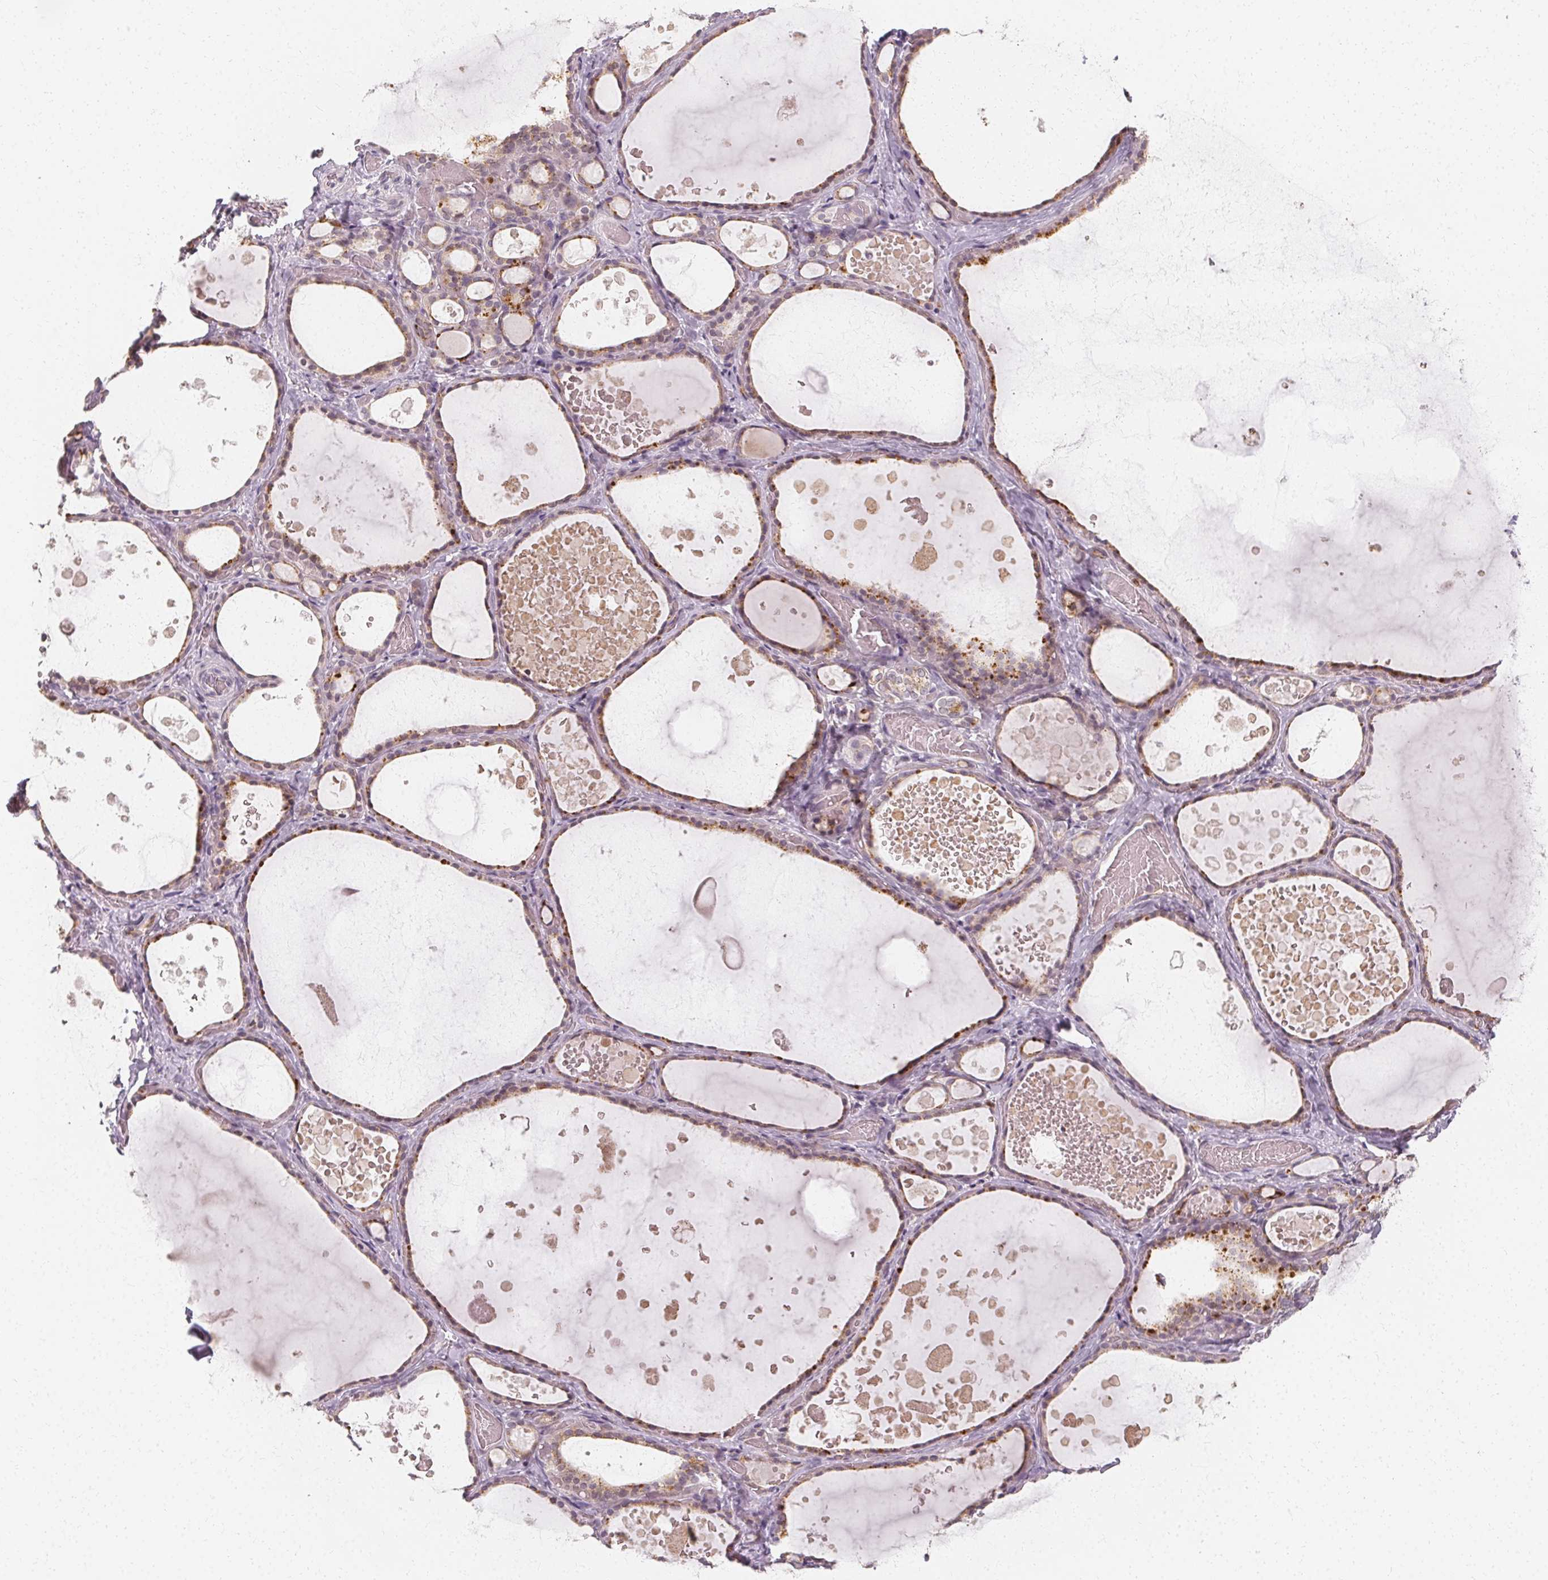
{"staining": {"intensity": "moderate", "quantity": "25%-75%", "location": "cytoplasmic/membranous"}, "tissue": "thyroid gland", "cell_type": "Glandular cells", "image_type": "normal", "snomed": [{"axis": "morphology", "description": "Normal tissue, NOS"}, {"axis": "topography", "description": "Thyroid gland"}], "caption": "An IHC histopathology image of normal tissue is shown. Protein staining in brown labels moderate cytoplasmic/membranous positivity in thyroid gland within glandular cells. The protein is shown in brown color, while the nuclei are stained blue.", "gene": "CLCNKA", "patient": {"sex": "female", "age": 56}}